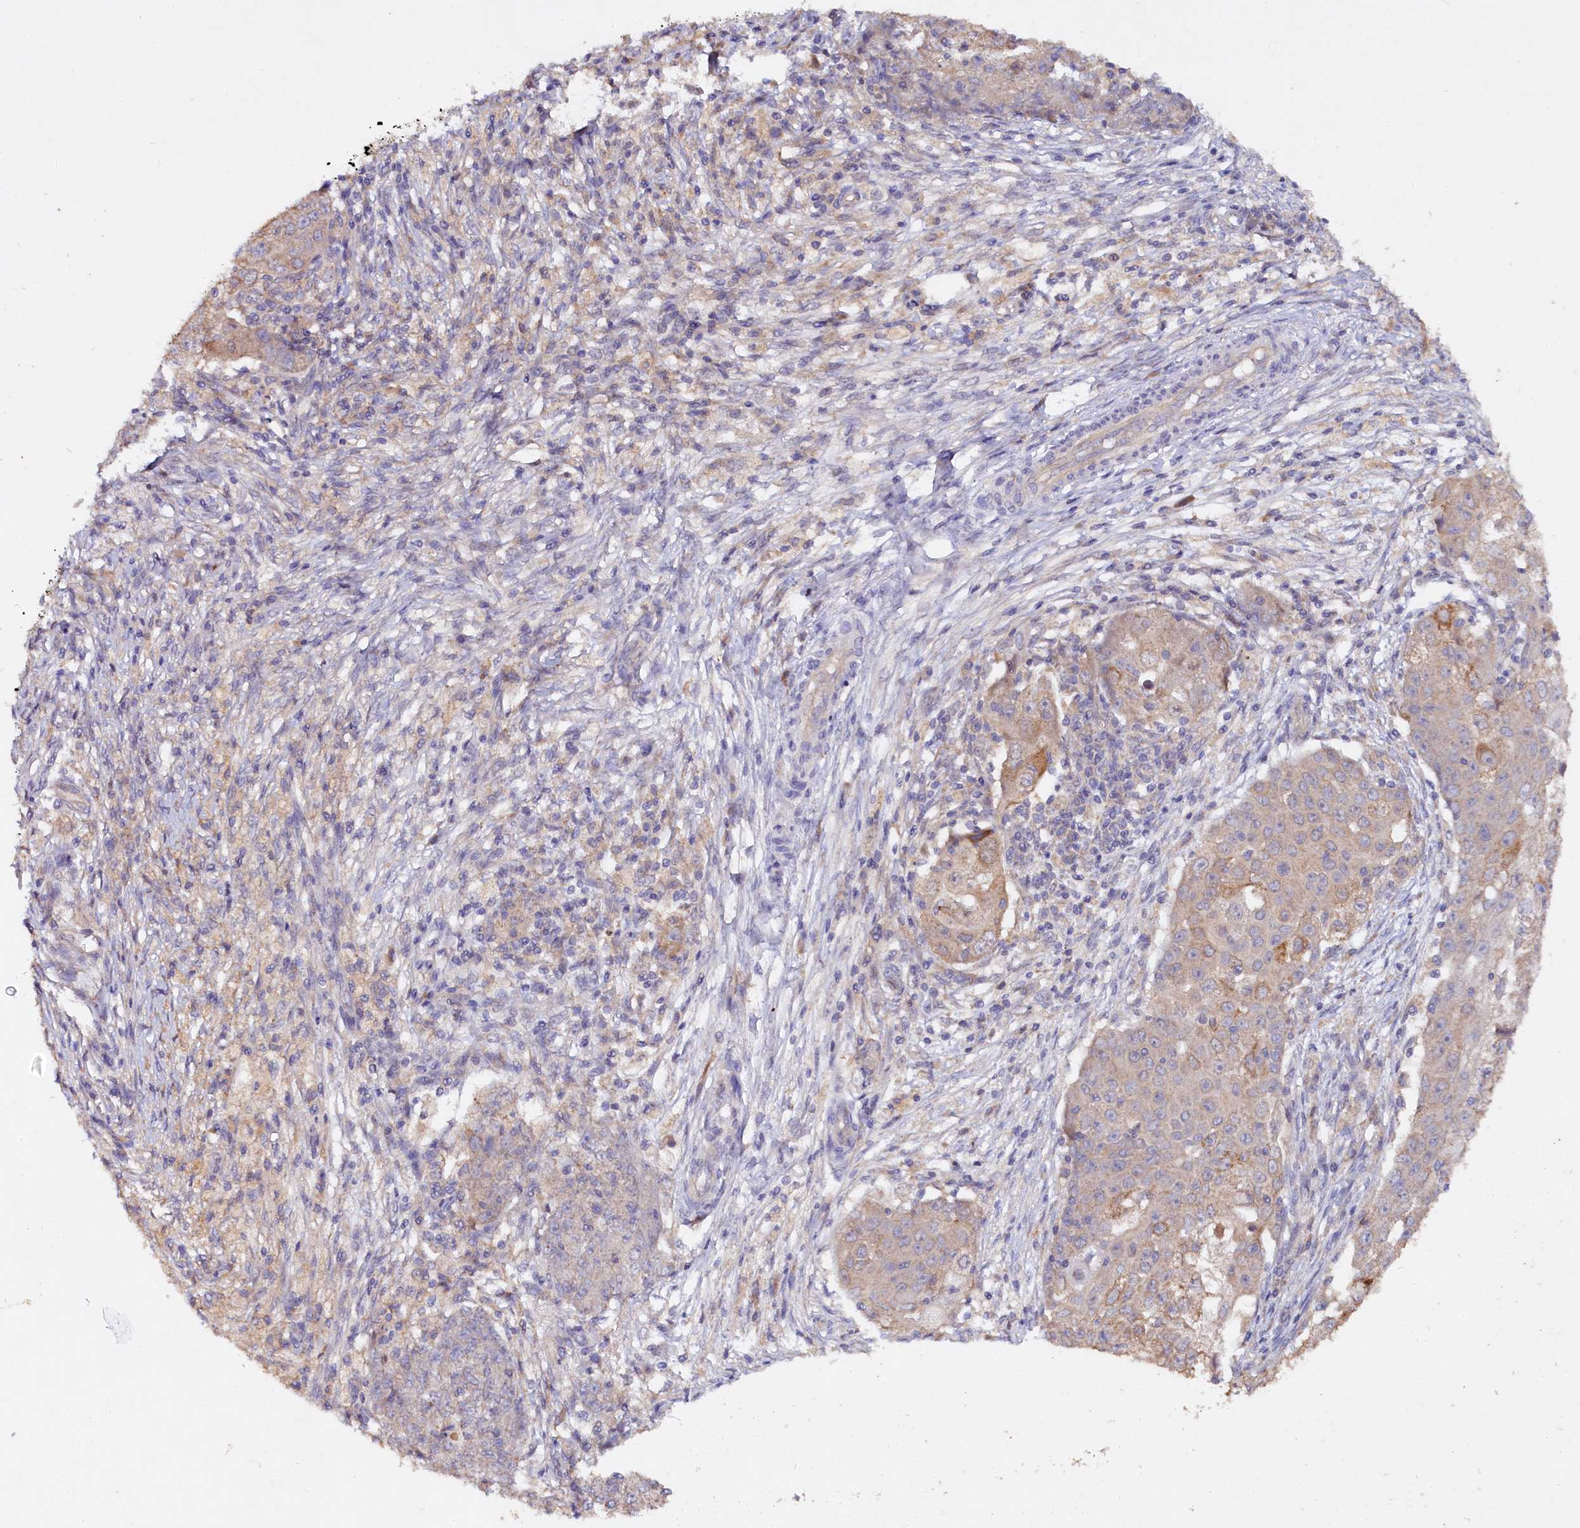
{"staining": {"intensity": "weak", "quantity": "<25%", "location": "cytoplasmic/membranous"}, "tissue": "ovarian cancer", "cell_type": "Tumor cells", "image_type": "cancer", "snomed": [{"axis": "morphology", "description": "Carcinoma, endometroid"}, {"axis": "topography", "description": "Ovary"}], "caption": "Immunohistochemistry (IHC) of endometroid carcinoma (ovarian) exhibits no positivity in tumor cells. (DAB (3,3'-diaminobenzidine) immunohistochemistry with hematoxylin counter stain).", "gene": "ETFBKMT", "patient": {"sex": "female", "age": 42}}